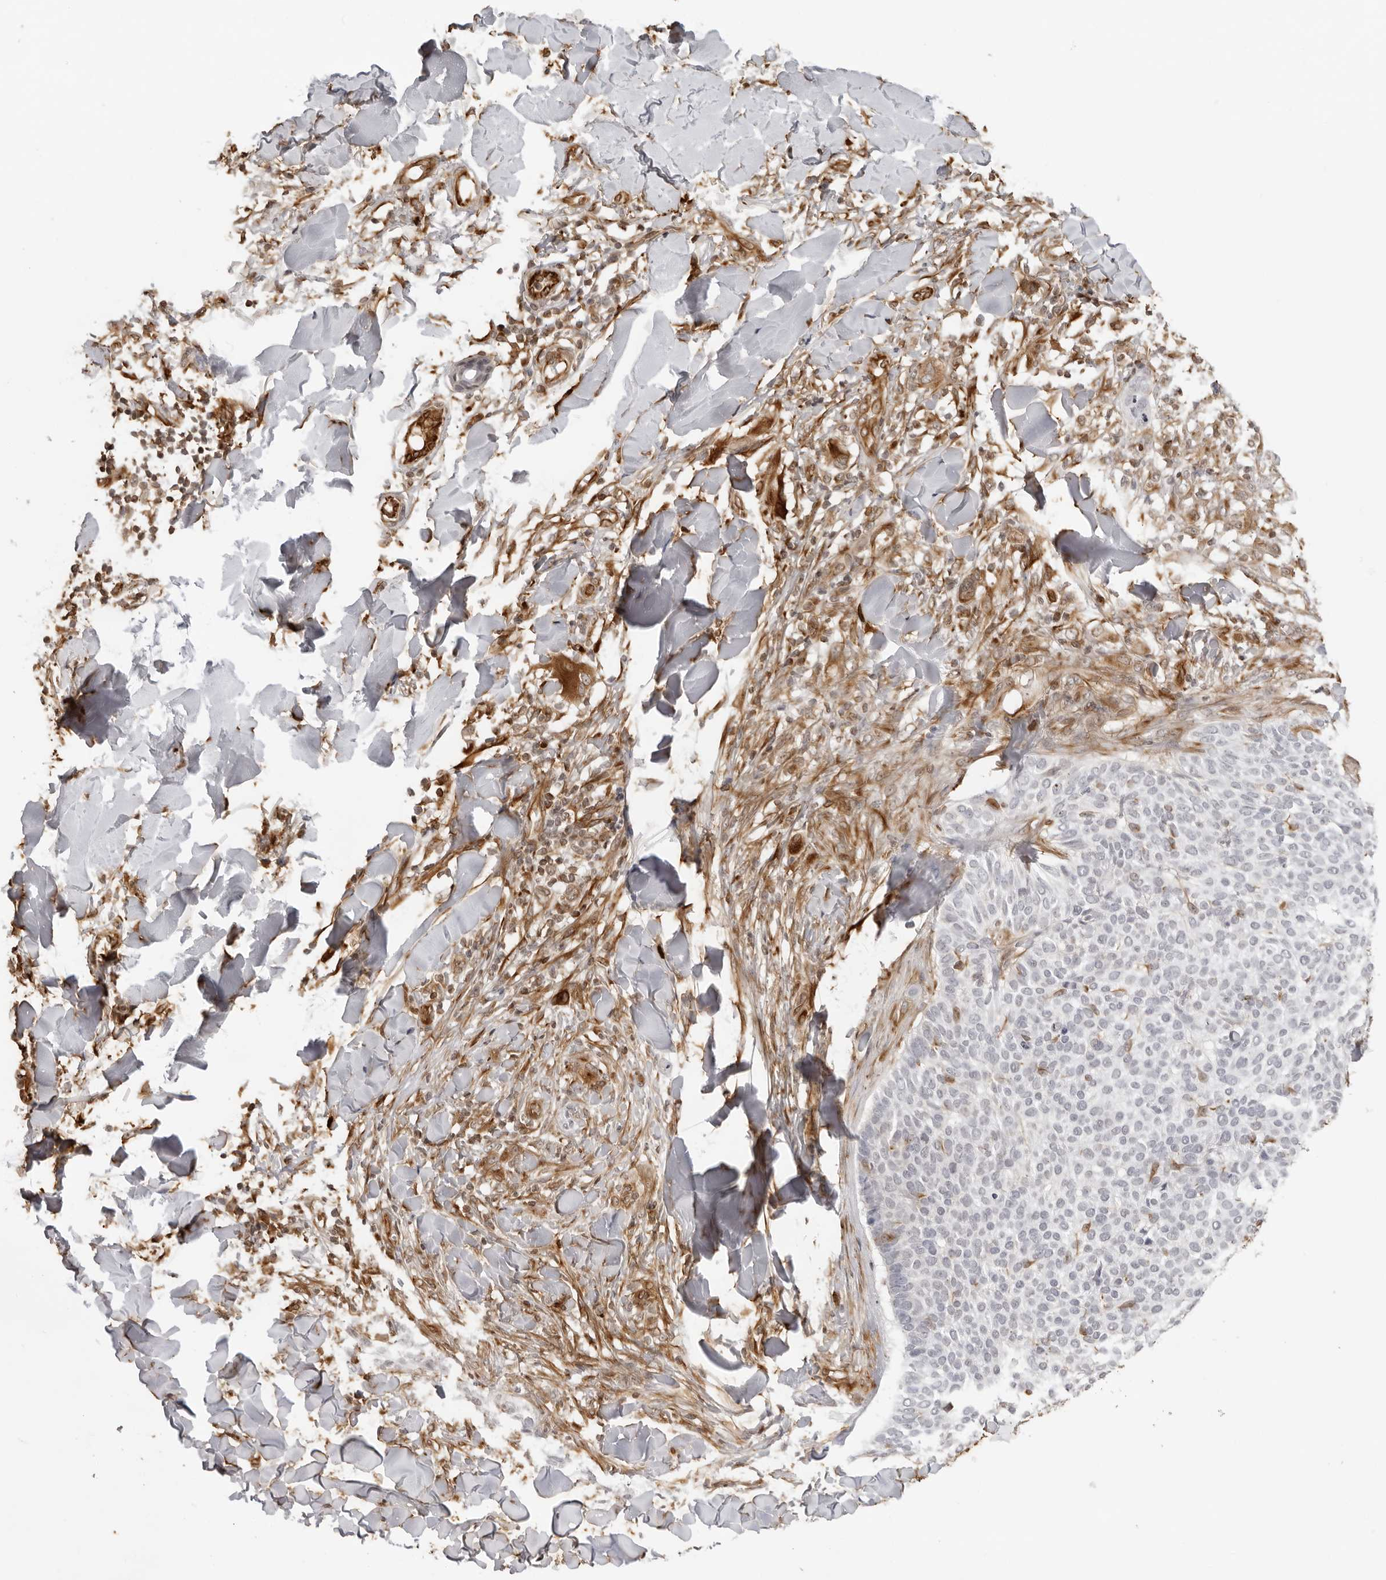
{"staining": {"intensity": "negative", "quantity": "none", "location": "none"}, "tissue": "skin cancer", "cell_type": "Tumor cells", "image_type": "cancer", "snomed": [{"axis": "morphology", "description": "Normal tissue, NOS"}, {"axis": "morphology", "description": "Basal cell carcinoma"}, {"axis": "topography", "description": "Skin"}], "caption": "High magnification brightfield microscopy of skin basal cell carcinoma stained with DAB (3,3'-diaminobenzidine) (brown) and counterstained with hematoxylin (blue): tumor cells show no significant expression.", "gene": "DYNLT5", "patient": {"sex": "male", "age": 67}}